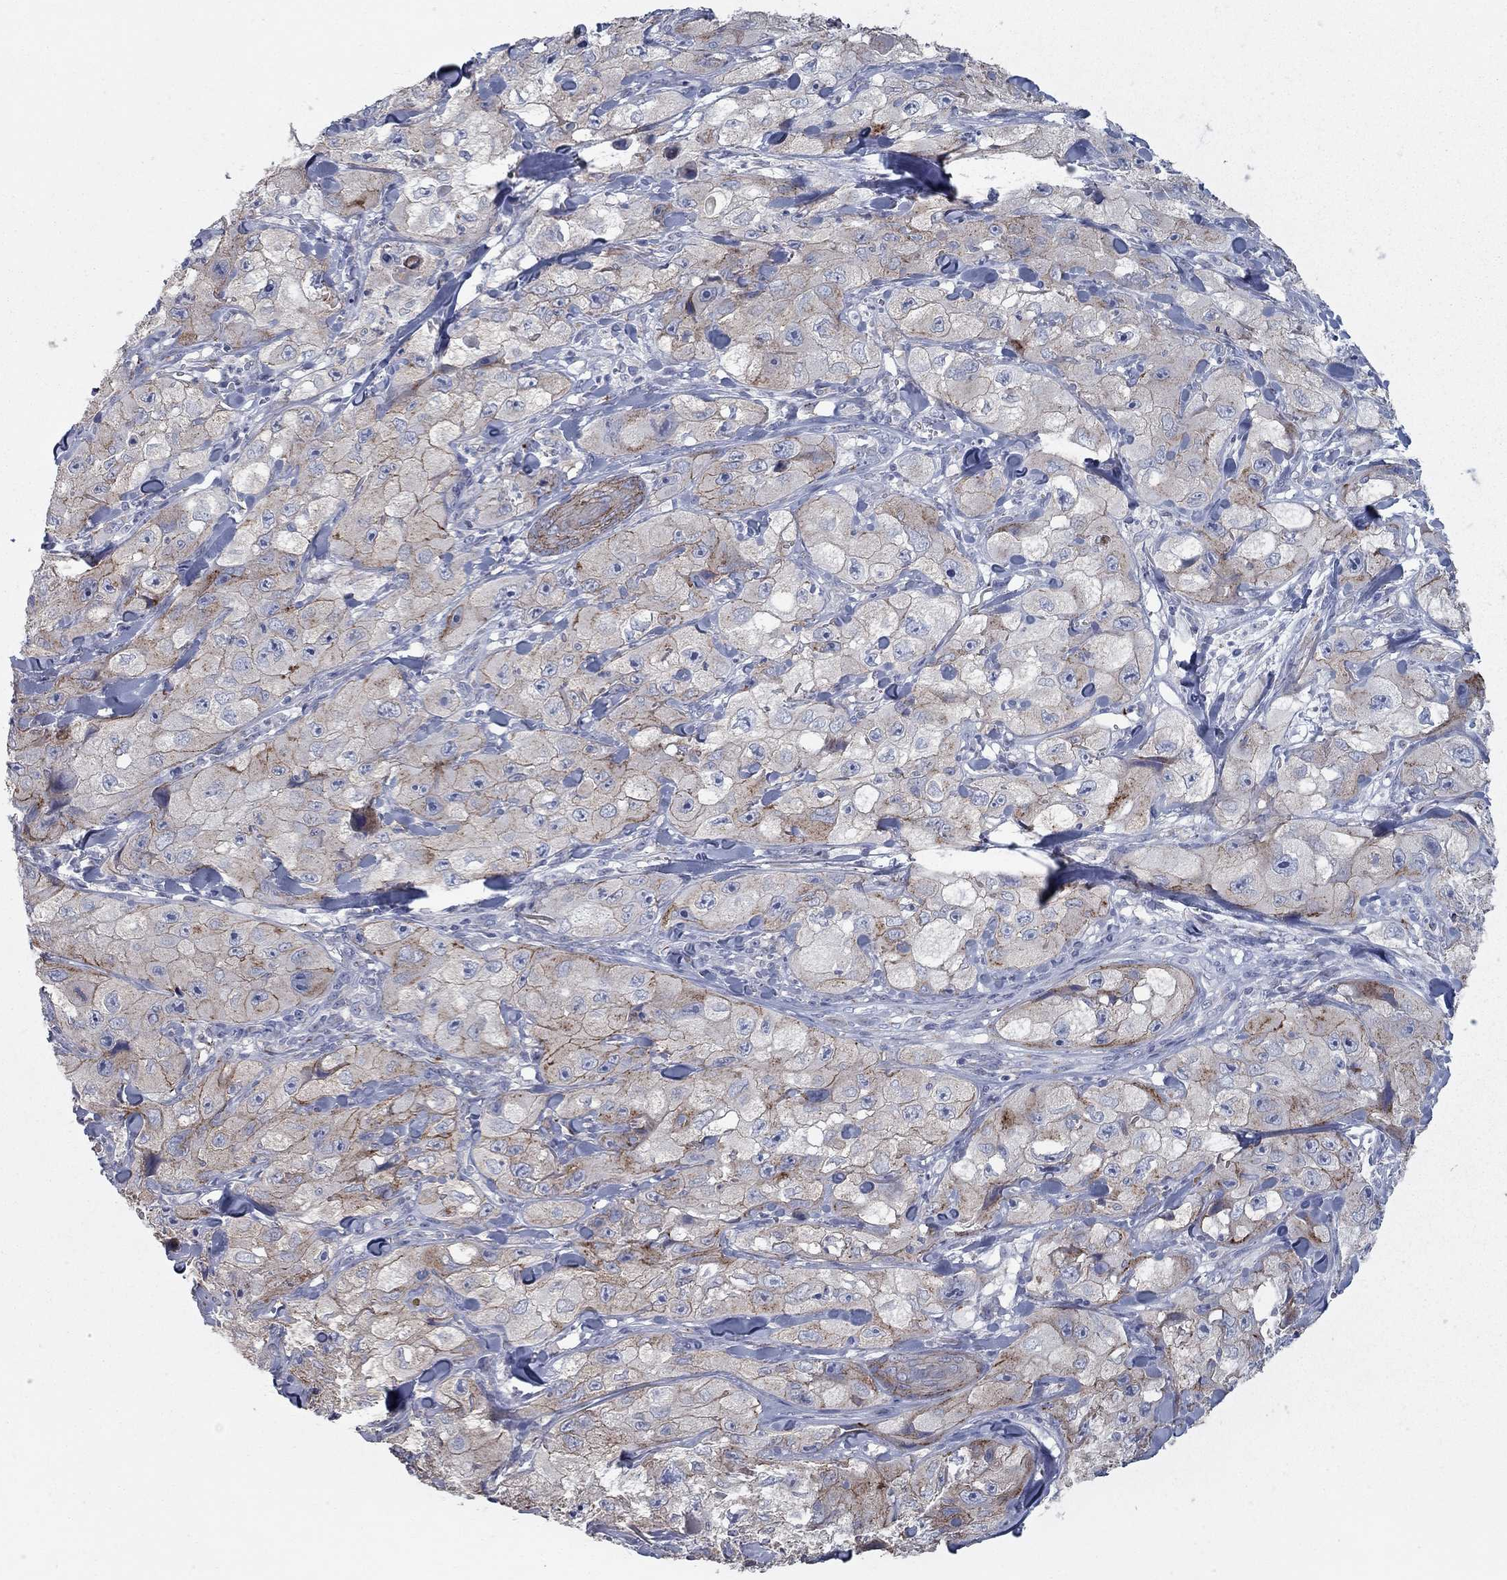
{"staining": {"intensity": "strong", "quantity": "<25%", "location": "cytoplasmic/membranous"}, "tissue": "skin cancer", "cell_type": "Tumor cells", "image_type": "cancer", "snomed": [{"axis": "morphology", "description": "Squamous cell carcinoma, NOS"}, {"axis": "topography", "description": "Skin"}, {"axis": "topography", "description": "Subcutis"}], "caption": "A micrograph showing strong cytoplasmic/membranous expression in approximately <25% of tumor cells in skin cancer (squamous cell carcinoma), as visualized by brown immunohistochemical staining.", "gene": "KIAA0319L", "patient": {"sex": "male", "age": 73}}